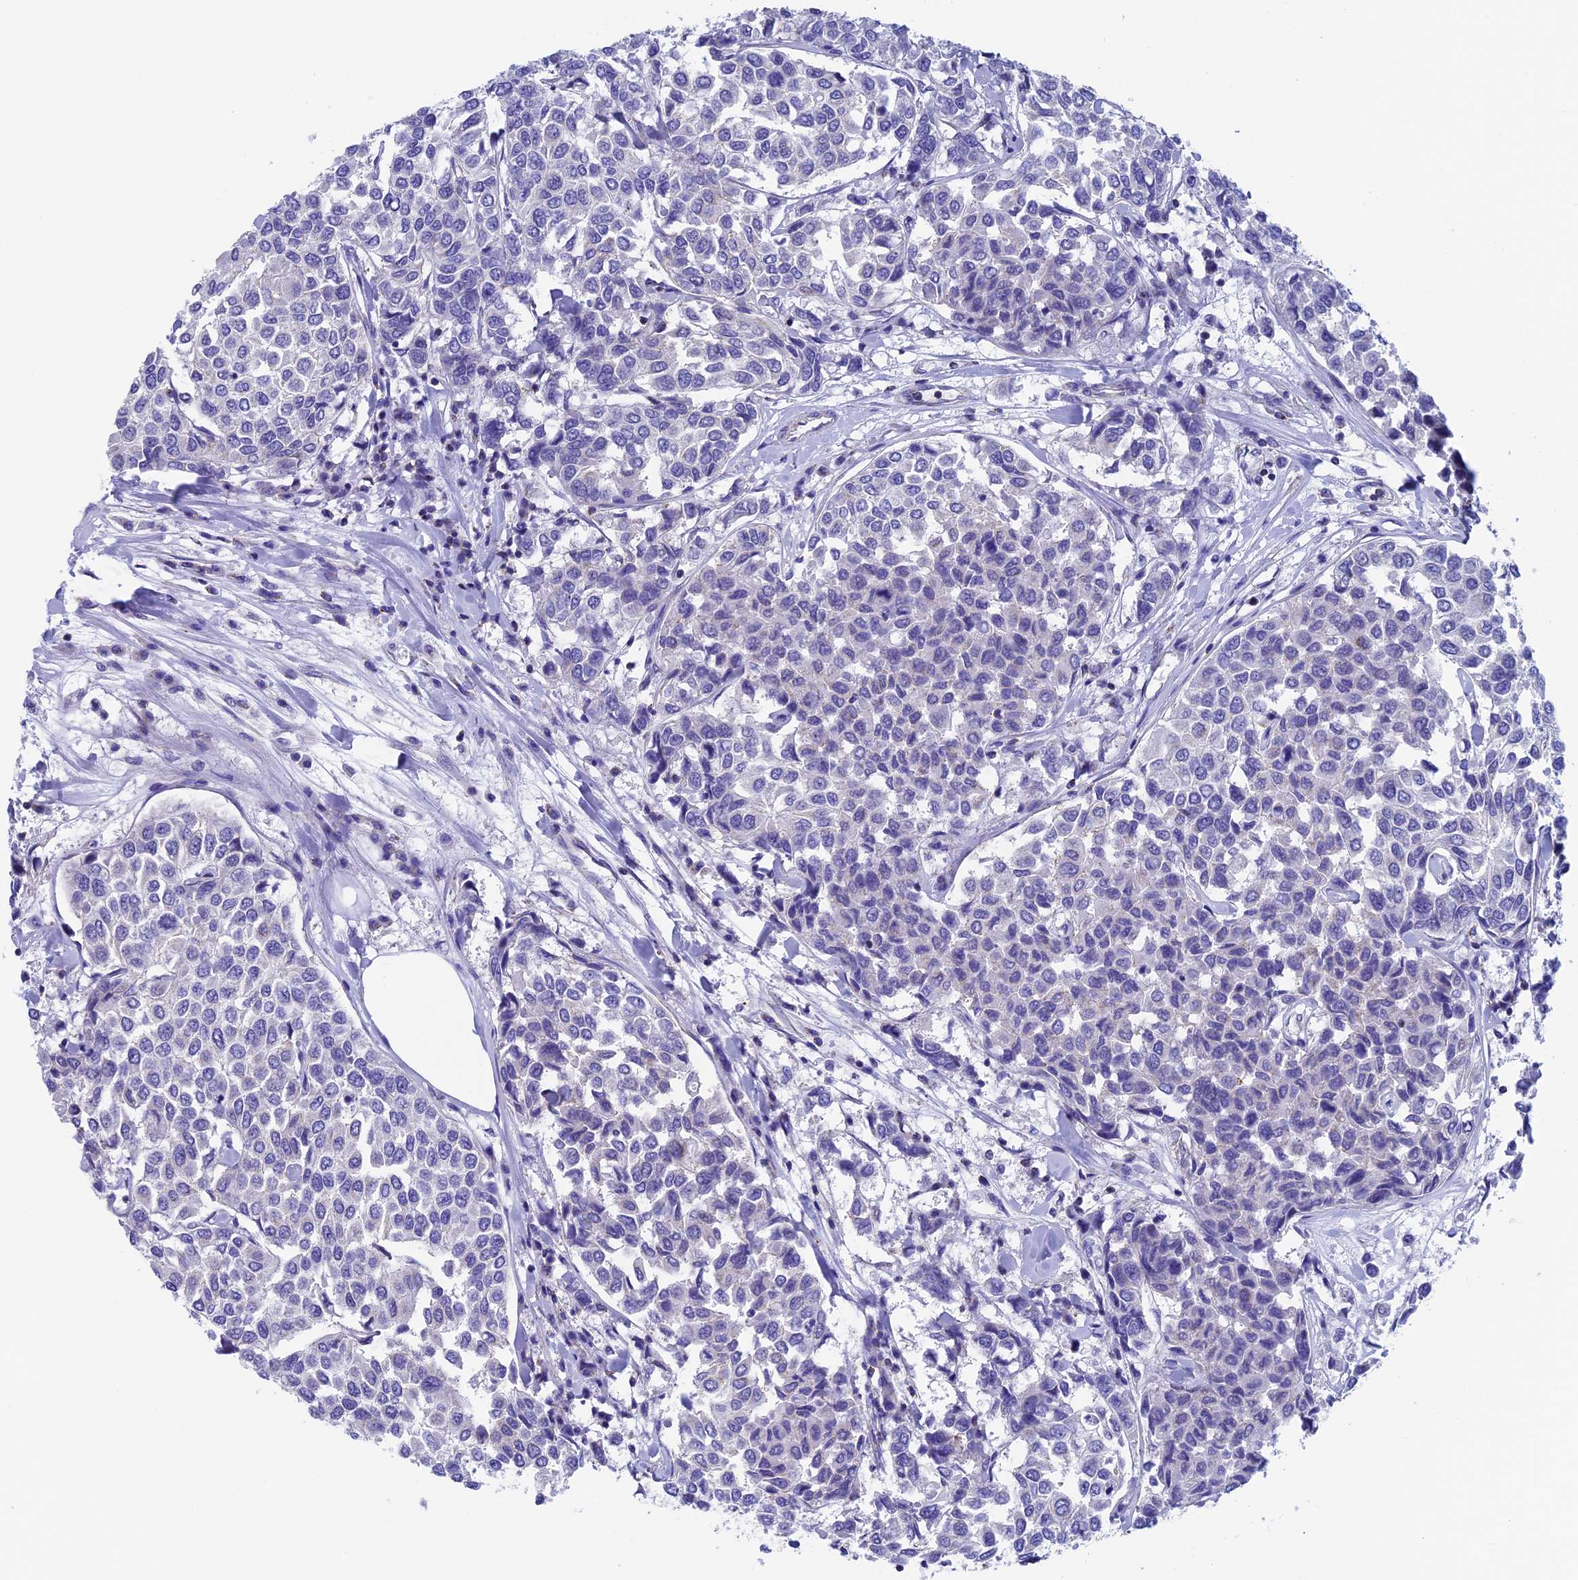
{"staining": {"intensity": "negative", "quantity": "none", "location": "none"}, "tissue": "breast cancer", "cell_type": "Tumor cells", "image_type": "cancer", "snomed": [{"axis": "morphology", "description": "Duct carcinoma"}, {"axis": "topography", "description": "Breast"}], "caption": "Immunohistochemical staining of human intraductal carcinoma (breast) shows no significant staining in tumor cells.", "gene": "SEPTIN1", "patient": {"sex": "female", "age": 55}}